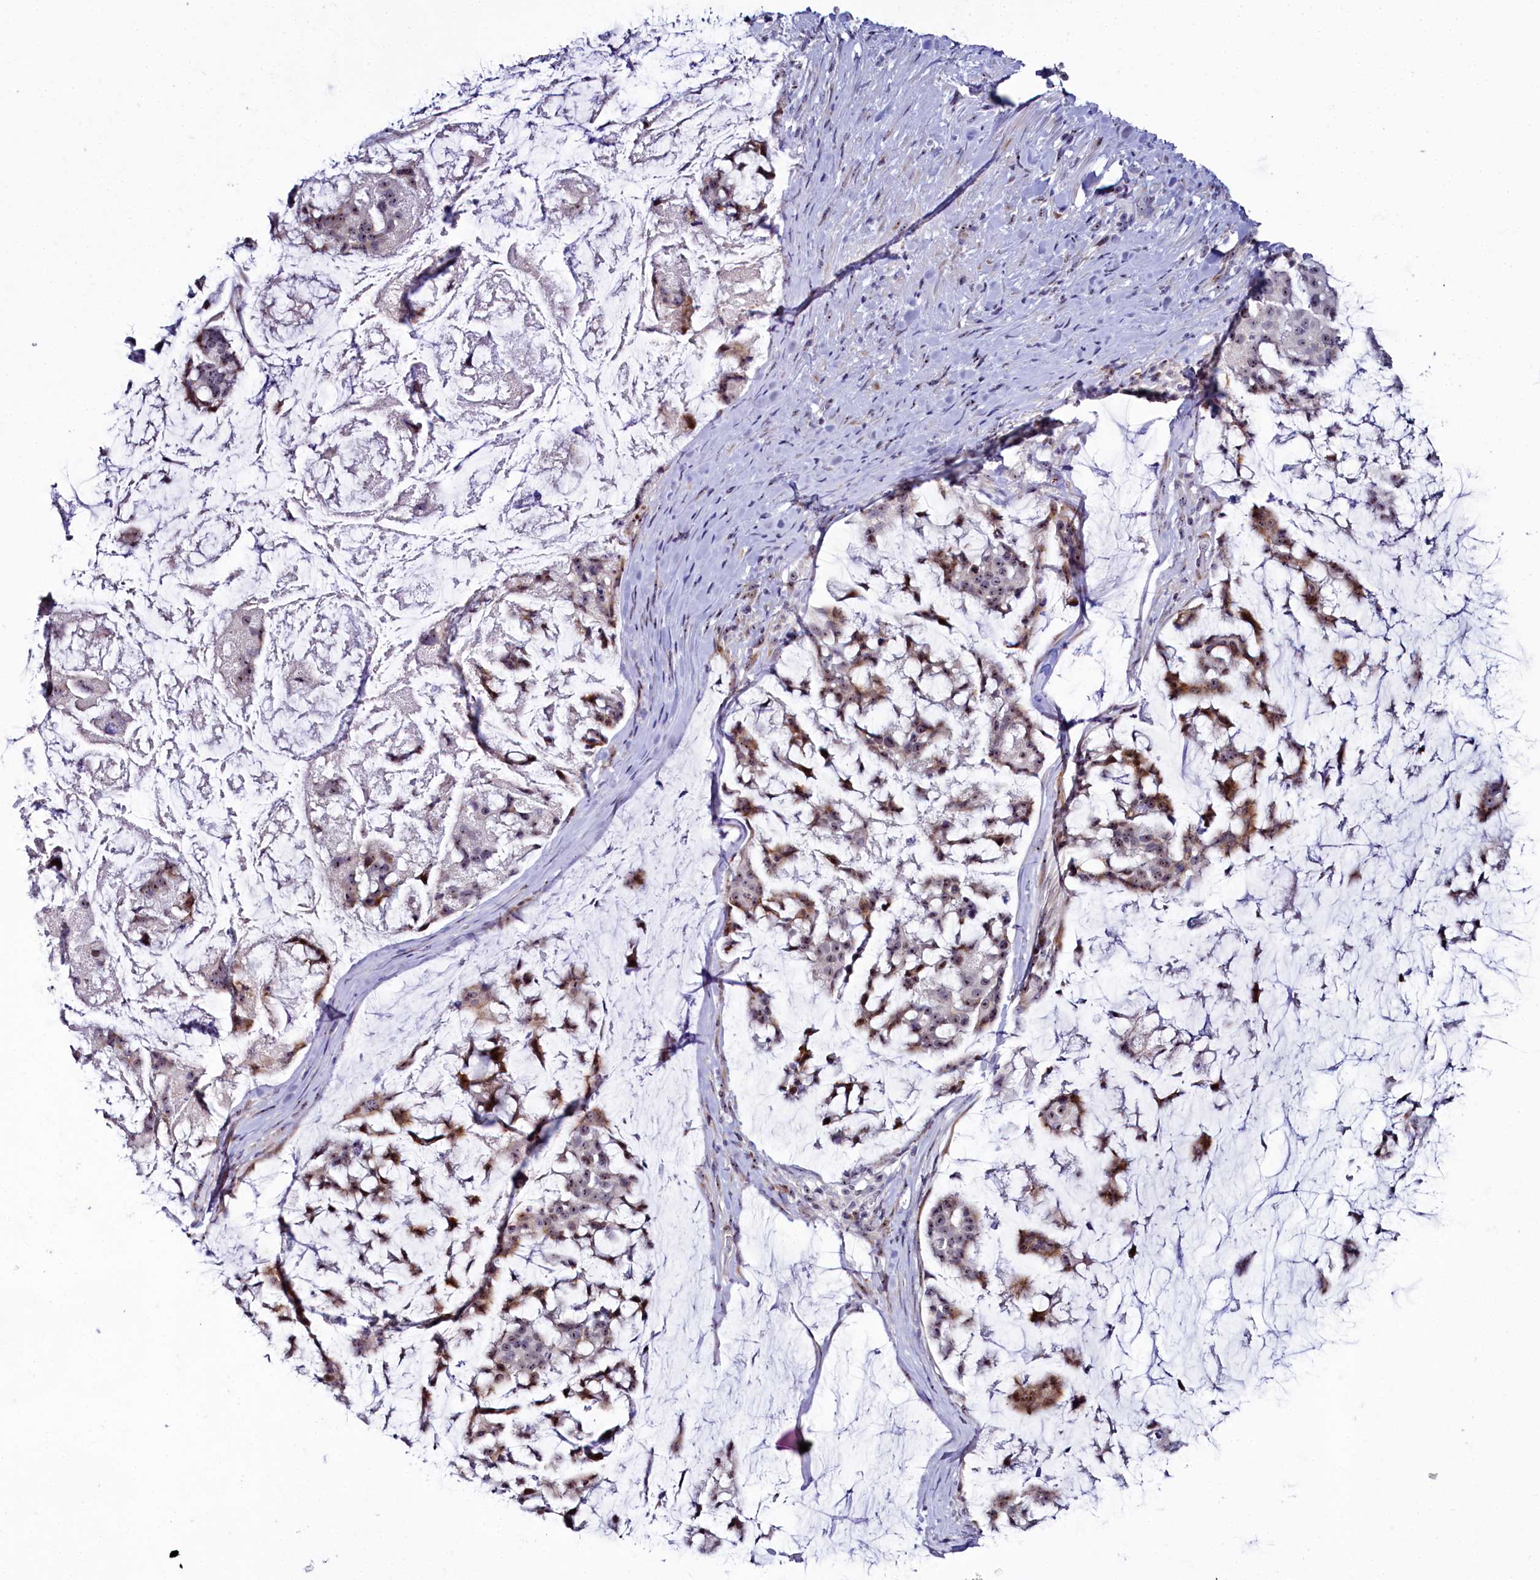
{"staining": {"intensity": "moderate", "quantity": "25%-75%", "location": "cytoplasmic/membranous,nuclear"}, "tissue": "stomach cancer", "cell_type": "Tumor cells", "image_type": "cancer", "snomed": [{"axis": "morphology", "description": "Adenocarcinoma, NOS"}, {"axis": "topography", "description": "Stomach, lower"}], "caption": "Immunohistochemistry (IHC) micrograph of adenocarcinoma (stomach) stained for a protein (brown), which exhibits medium levels of moderate cytoplasmic/membranous and nuclear staining in about 25%-75% of tumor cells.", "gene": "TCOF1", "patient": {"sex": "male", "age": 67}}